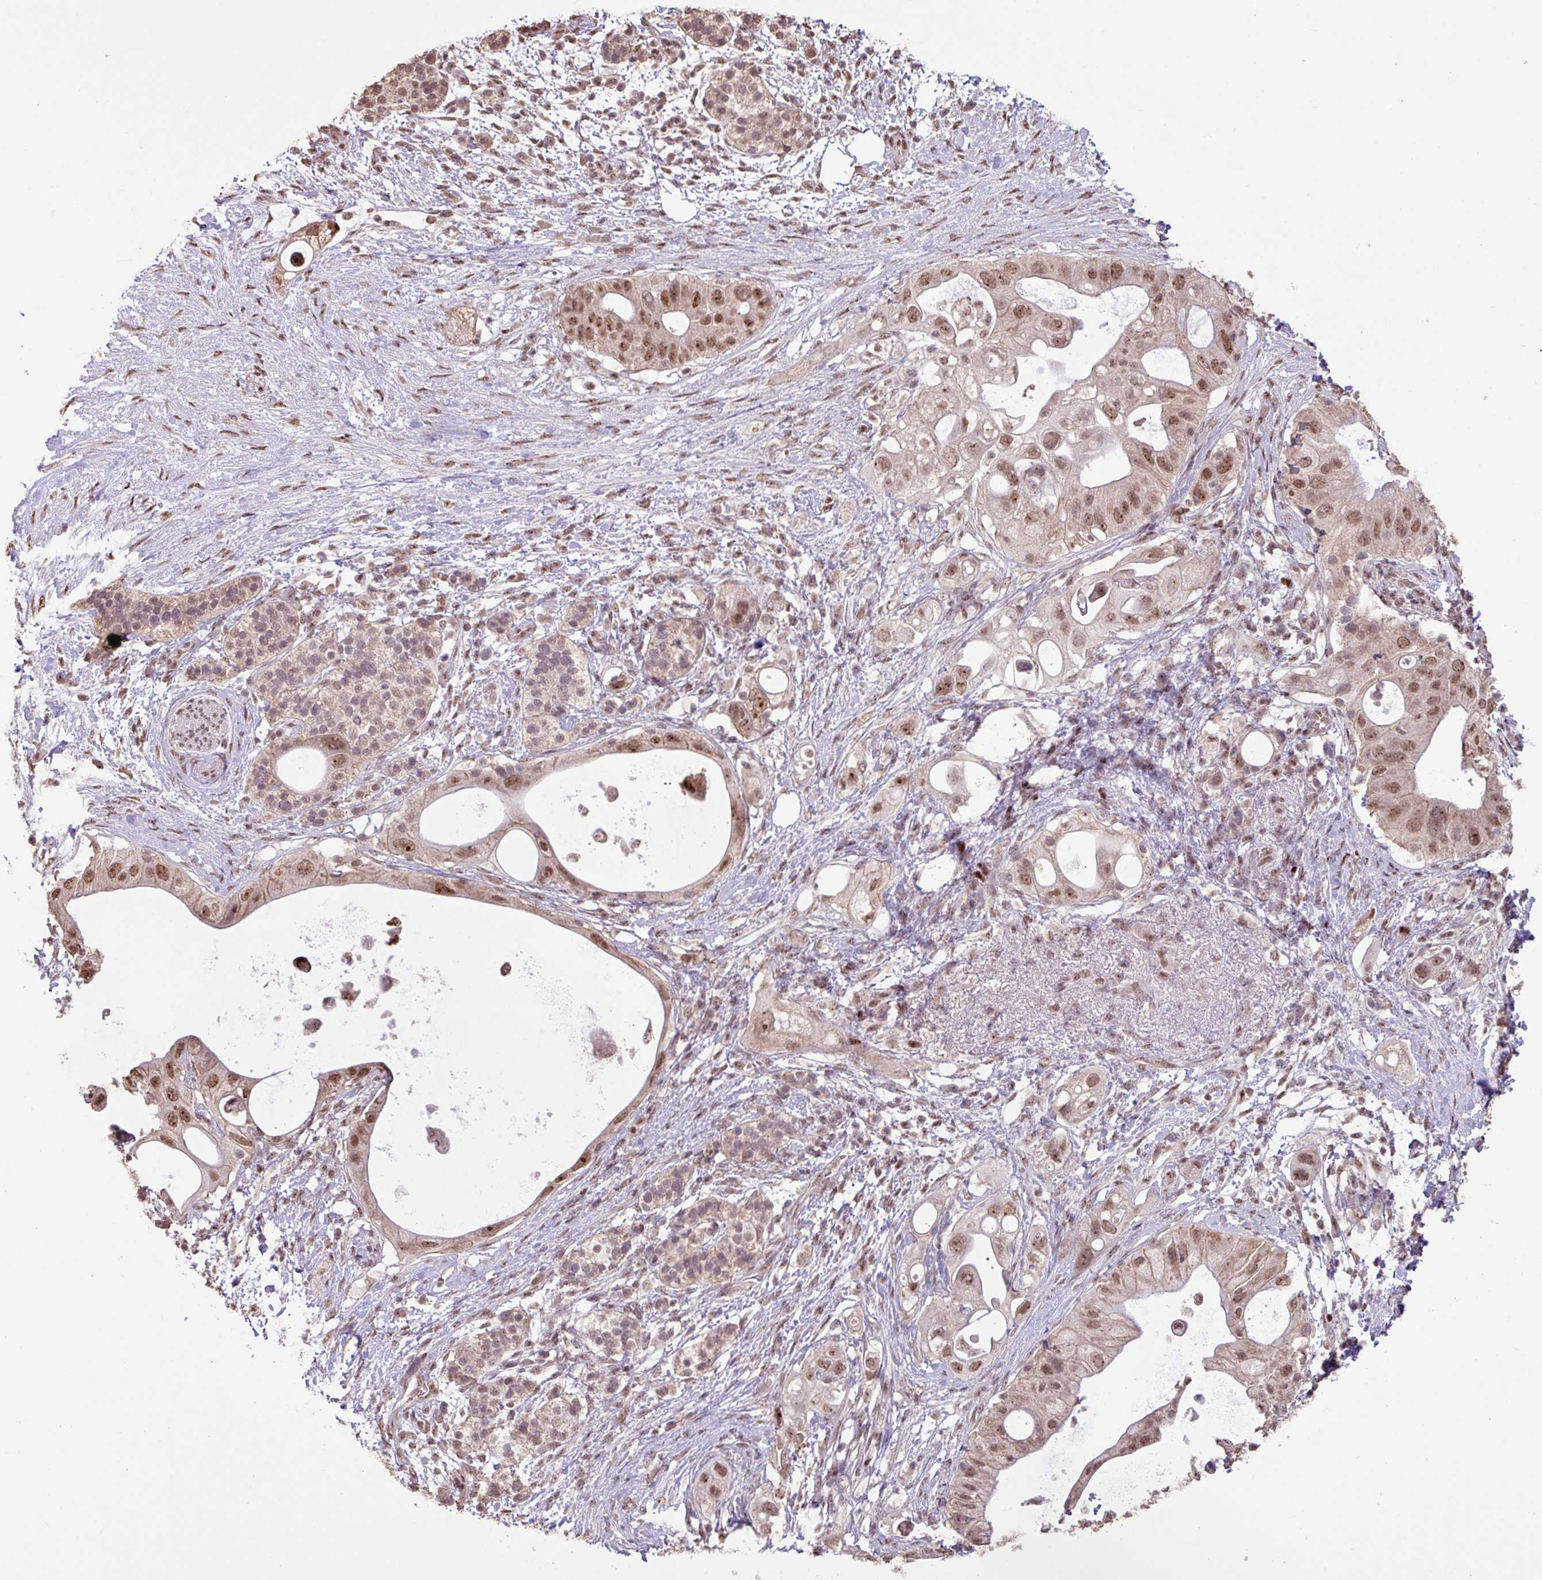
{"staining": {"intensity": "moderate", "quantity": ">75%", "location": "nuclear"}, "tissue": "pancreatic cancer", "cell_type": "Tumor cells", "image_type": "cancer", "snomed": [{"axis": "morphology", "description": "Adenocarcinoma, NOS"}, {"axis": "topography", "description": "Pancreas"}], "caption": "Pancreatic cancer was stained to show a protein in brown. There is medium levels of moderate nuclear positivity in approximately >75% of tumor cells.", "gene": "ZNF709", "patient": {"sex": "female", "age": 72}}